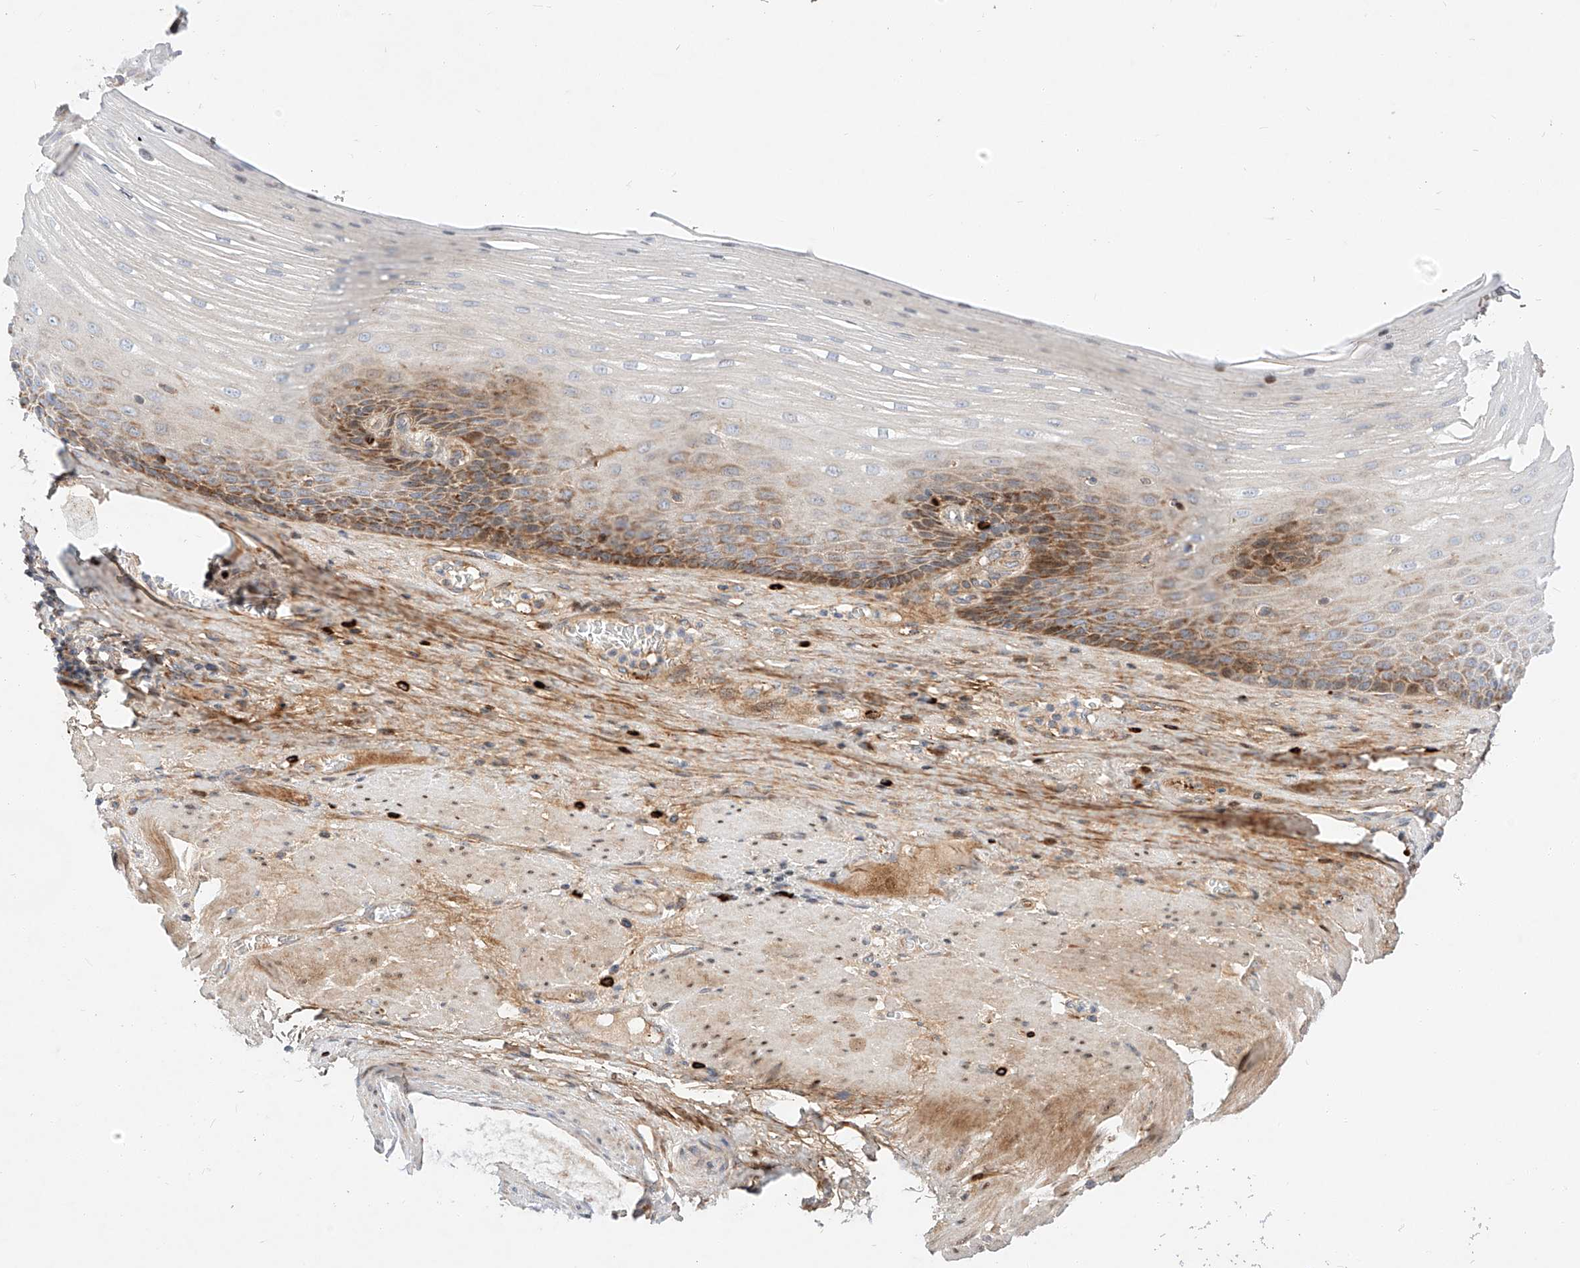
{"staining": {"intensity": "strong", "quantity": "<25%", "location": "cytoplasmic/membranous"}, "tissue": "esophagus", "cell_type": "Squamous epithelial cells", "image_type": "normal", "snomed": [{"axis": "morphology", "description": "Normal tissue, NOS"}, {"axis": "topography", "description": "Esophagus"}], "caption": "An IHC micrograph of benign tissue is shown. Protein staining in brown labels strong cytoplasmic/membranous positivity in esophagus within squamous epithelial cells.", "gene": "OSGEPL1", "patient": {"sex": "male", "age": 62}}